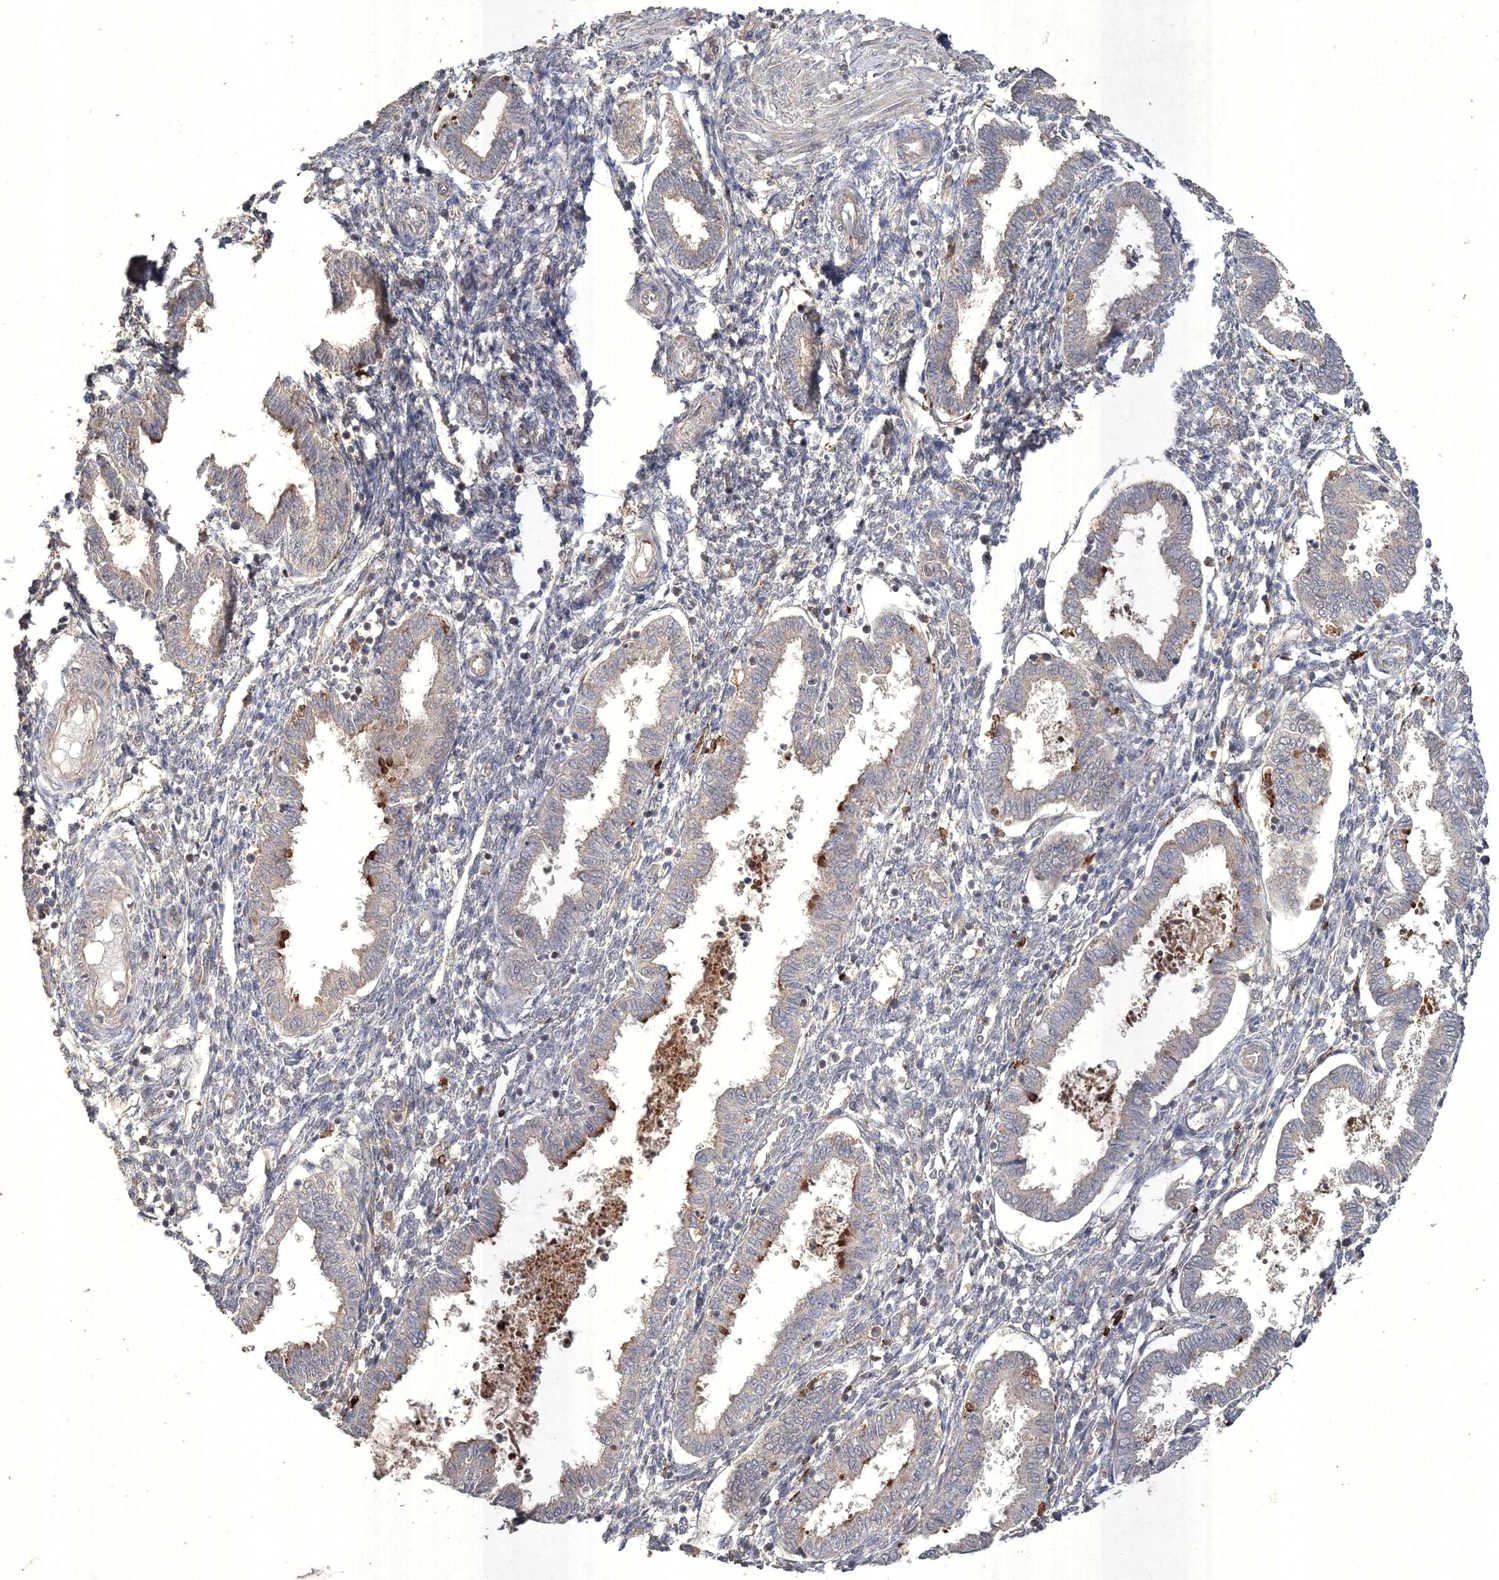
{"staining": {"intensity": "negative", "quantity": "none", "location": "none"}, "tissue": "endometrium", "cell_type": "Cells in endometrial stroma", "image_type": "normal", "snomed": [{"axis": "morphology", "description": "Normal tissue, NOS"}, {"axis": "topography", "description": "Endometrium"}], "caption": "There is no significant staining in cells in endometrial stroma of endometrium. (Brightfield microscopy of DAB (3,3'-diaminobenzidine) immunohistochemistry (IHC) at high magnification).", "gene": "SPRY1", "patient": {"sex": "female", "age": 33}}